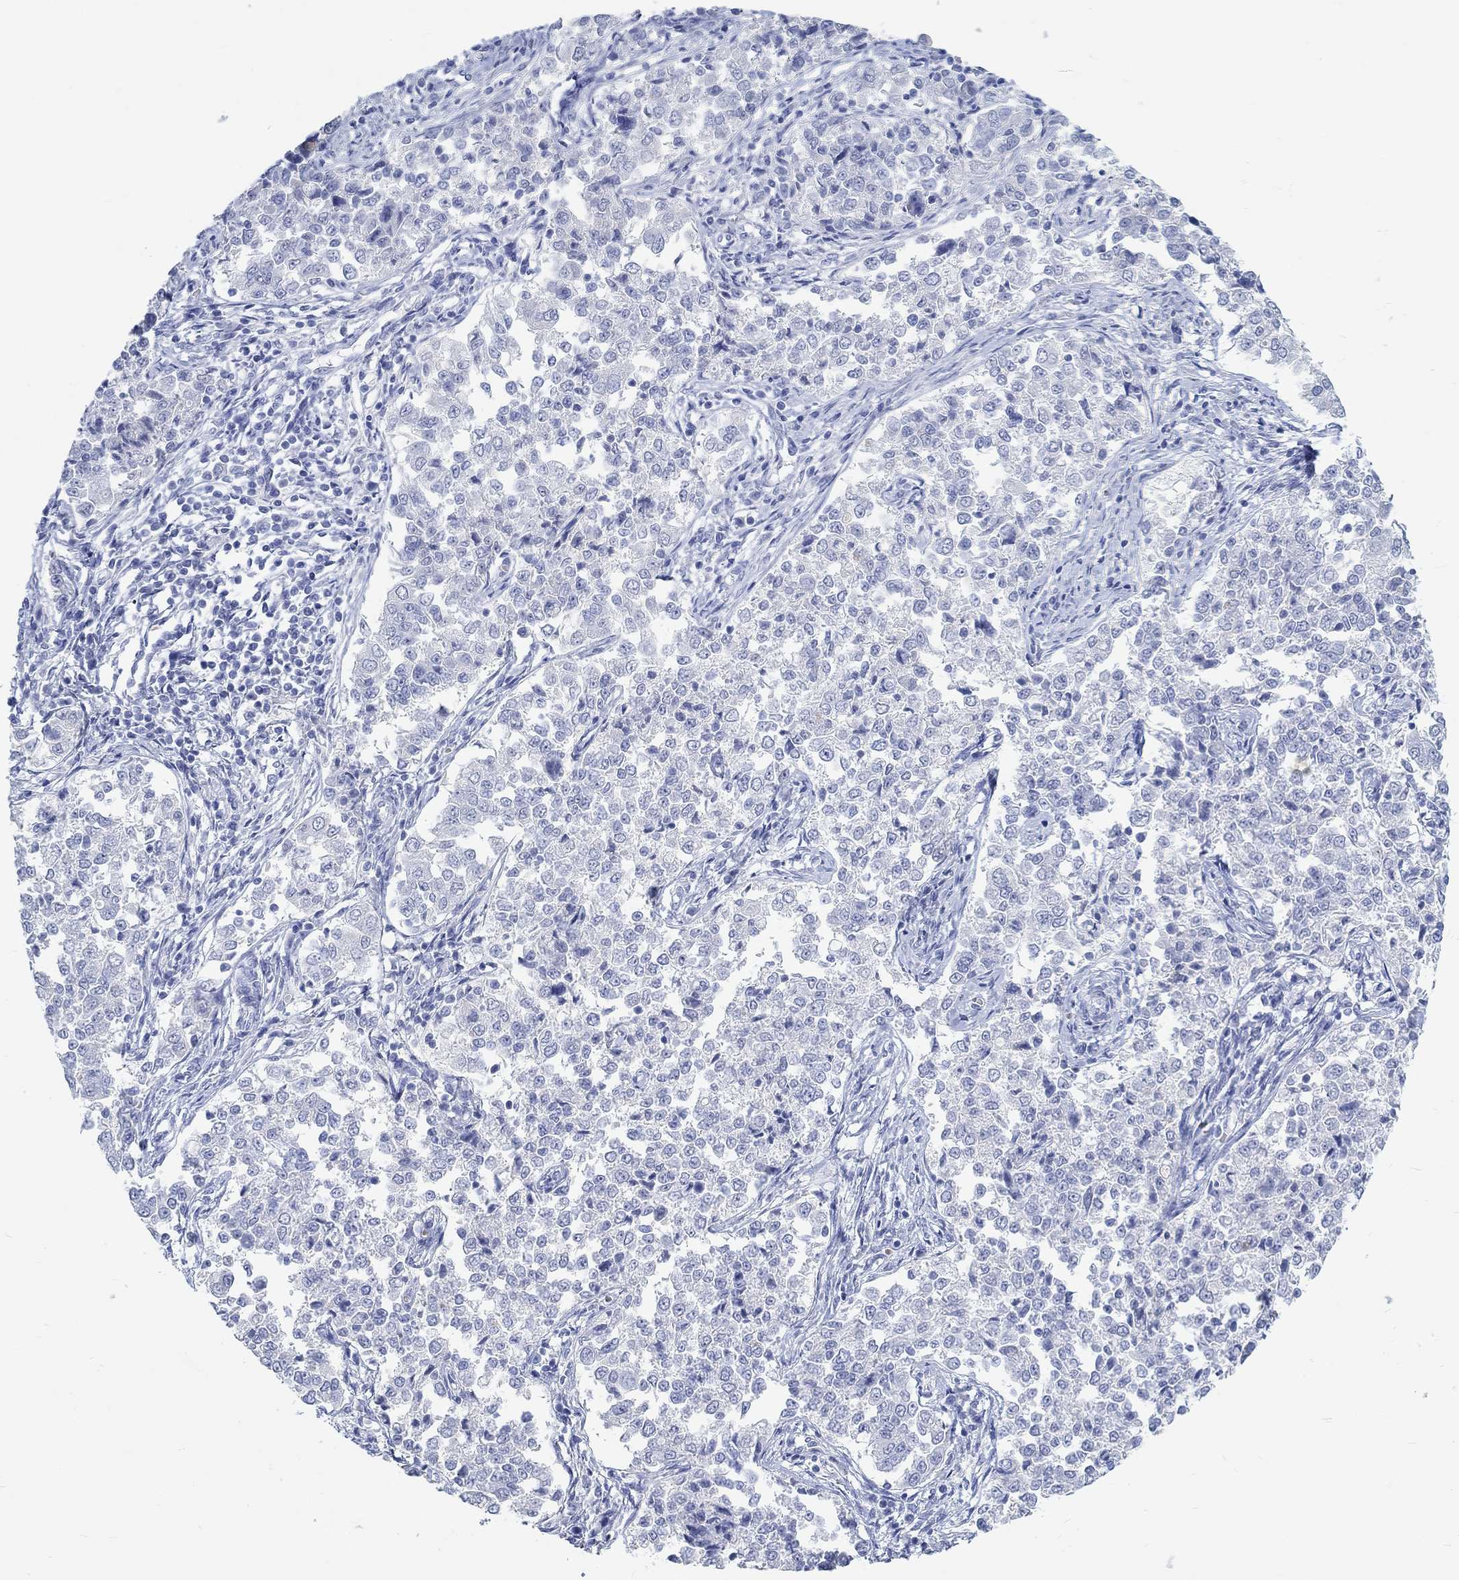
{"staining": {"intensity": "negative", "quantity": "none", "location": "none"}, "tissue": "endometrial cancer", "cell_type": "Tumor cells", "image_type": "cancer", "snomed": [{"axis": "morphology", "description": "Adenocarcinoma, NOS"}, {"axis": "topography", "description": "Endometrium"}], "caption": "The photomicrograph displays no significant staining in tumor cells of adenocarcinoma (endometrial).", "gene": "GRIA3", "patient": {"sex": "female", "age": 43}}